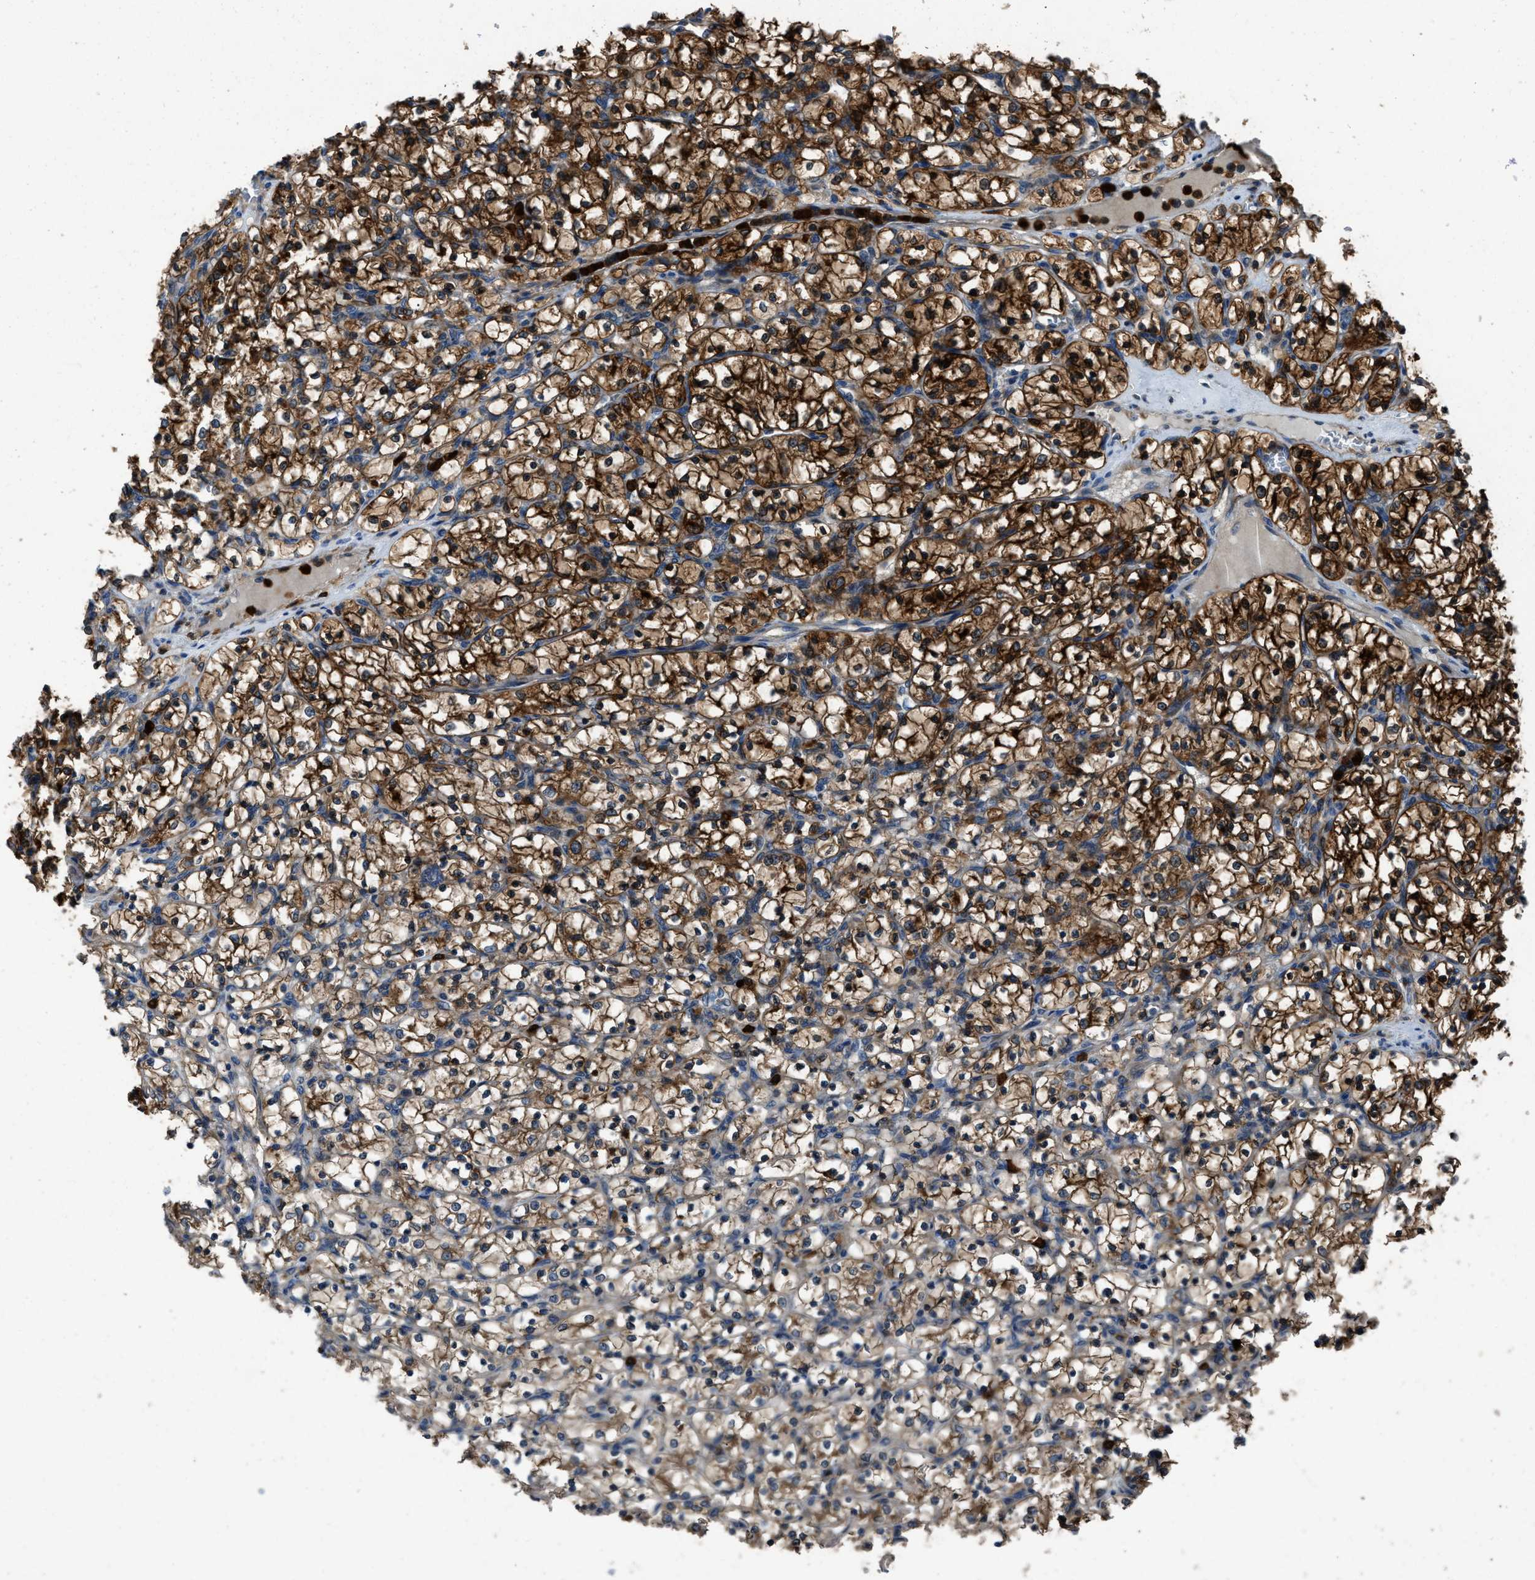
{"staining": {"intensity": "strong", "quantity": ">75%", "location": "cytoplasmic/membranous"}, "tissue": "renal cancer", "cell_type": "Tumor cells", "image_type": "cancer", "snomed": [{"axis": "morphology", "description": "Adenocarcinoma, NOS"}, {"axis": "topography", "description": "Kidney"}], "caption": "An immunohistochemistry (IHC) micrograph of tumor tissue is shown. Protein staining in brown shows strong cytoplasmic/membranous positivity in renal cancer (adenocarcinoma) within tumor cells. (Brightfield microscopy of DAB IHC at high magnification).", "gene": "ANGPT1", "patient": {"sex": "female", "age": 69}}